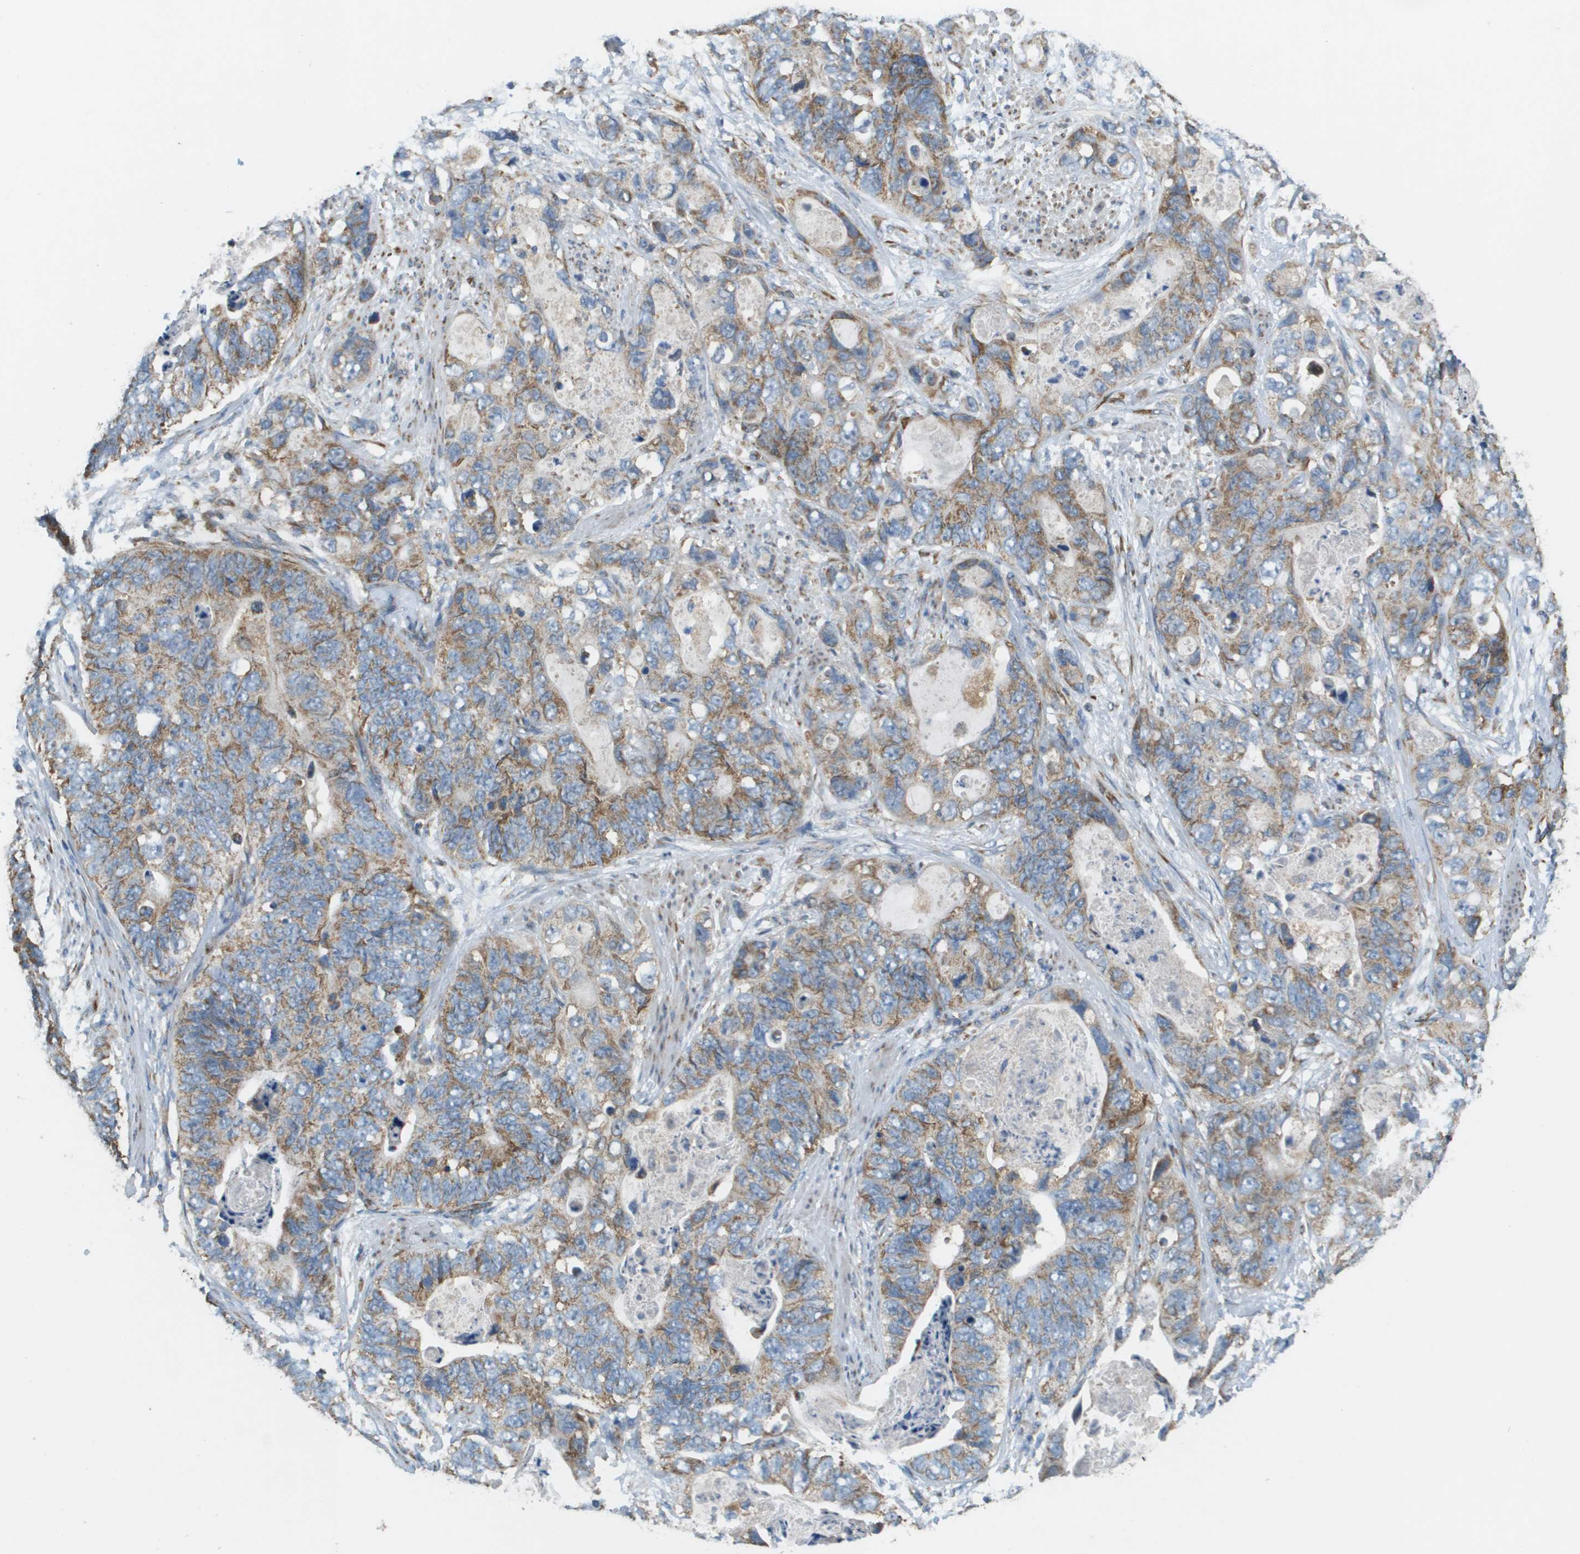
{"staining": {"intensity": "moderate", "quantity": ">75%", "location": "cytoplasmic/membranous"}, "tissue": "stomach cancer", "cell_type": "Tumor cells", "image_type": "cancer", "snomed": [{"axis": "morphology", "description": "Adenocarcinoma, NOS"}, {"axis": "topography", "description": "Stomach"}], "caption": "This micrograph reveals stomach cancer stained with immunohistochemistry (IHC) to label a protein in brown. The cytoplasmic/membranous of tumor cells show moderate positivity for the protein. Nuclei are counter-stained blue.", "gene": "NRK", "patient": {"sex": "female", "age": 89}}